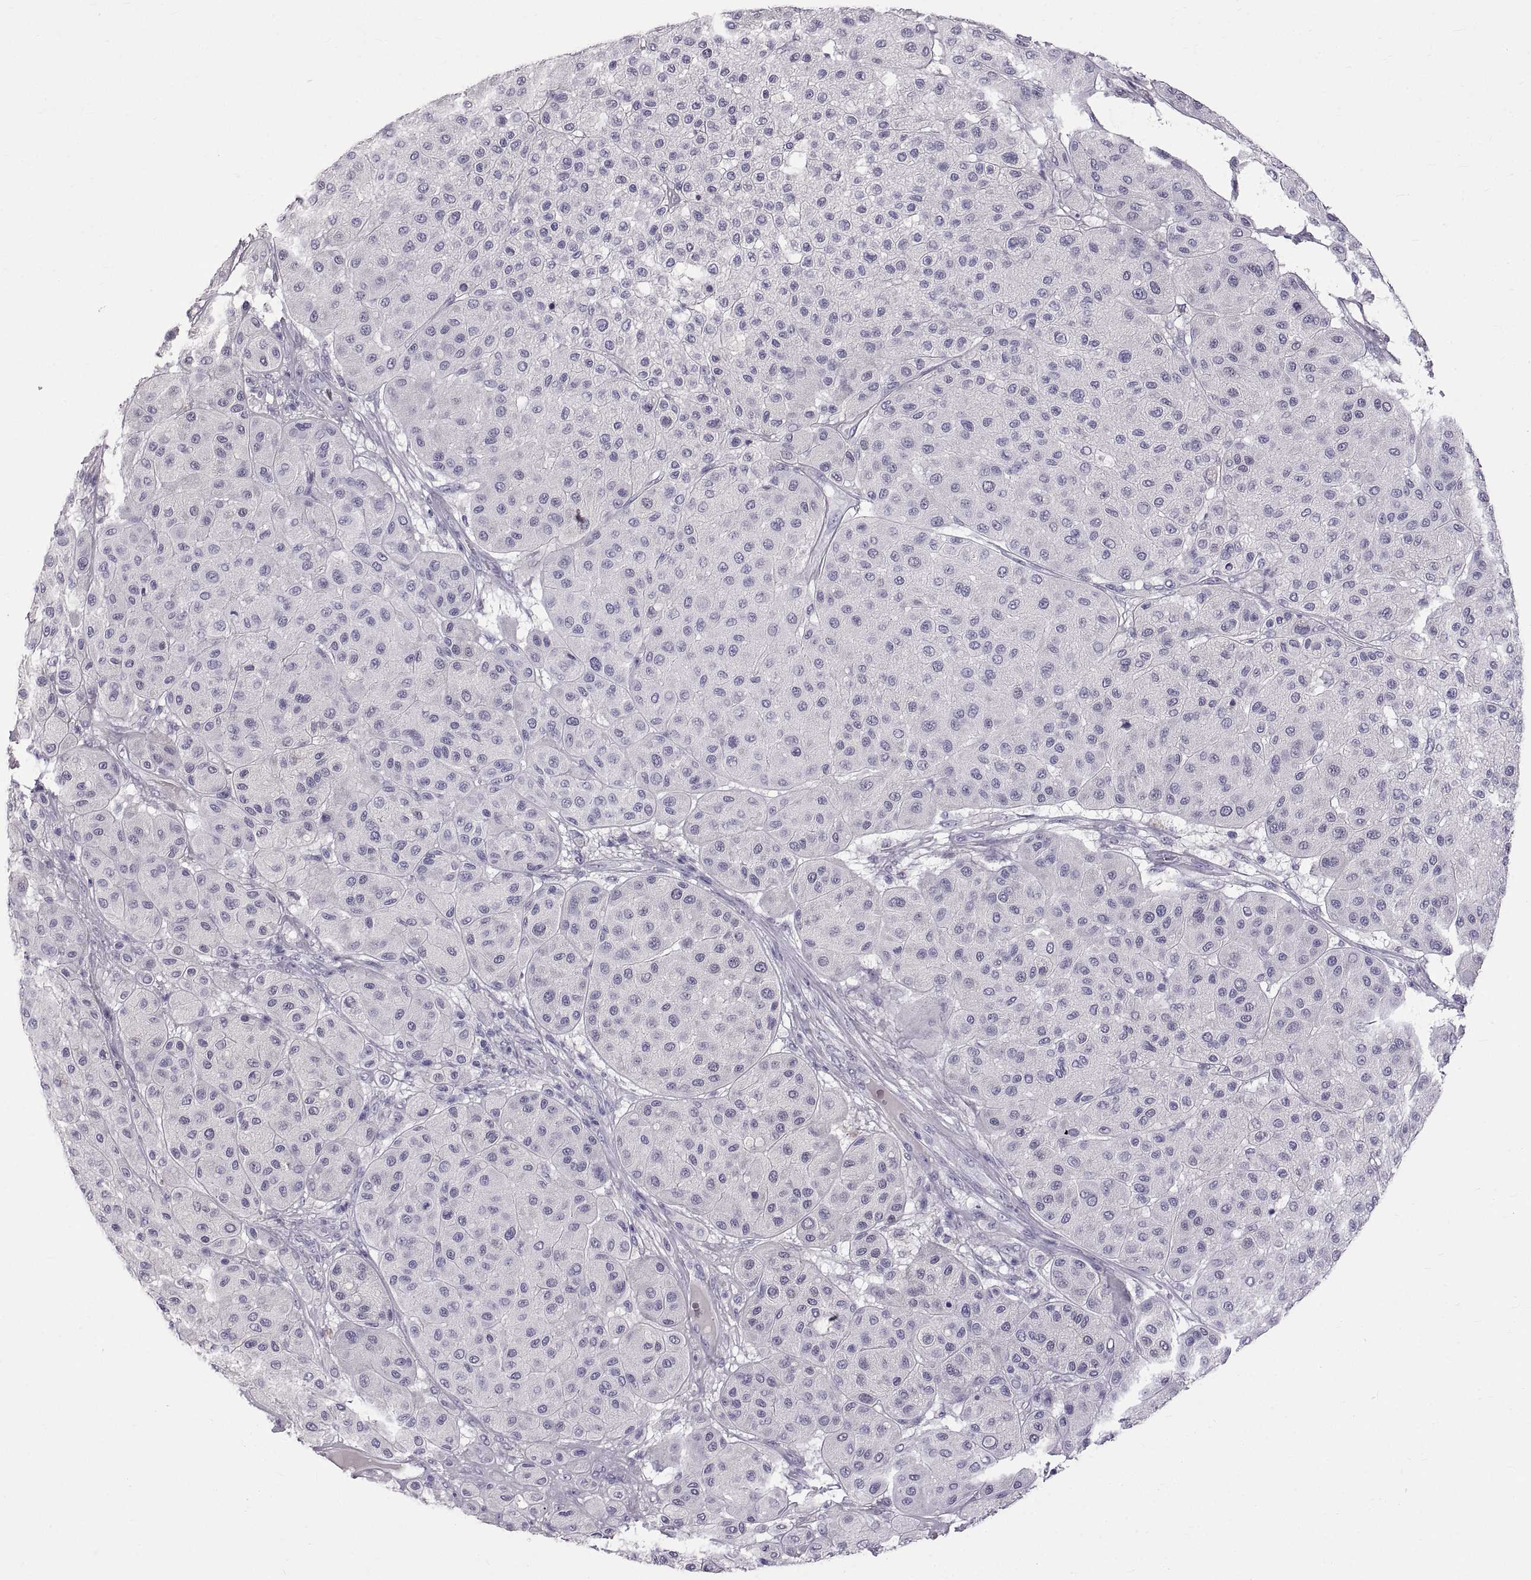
{"staining": {"intensity": "negative", "quantity": "none", "location": "none"}, "tissue": "melanoma", "cell_type": "Tumor cells", "image_type": "cancer", "snomed": [{"axis": "morphology", "description": "Malignant melanoma, Metastatic site"}, {"axis": "topography", "description": "Smooth muscle"}], "caption": "Histopathology image shows no significant protein positivity in tumor cells of melanoma. (DAB immunohistochemistry, high magnification).", "gene": "WFDC8", "patient": {"sex": "male", "age": 41}}